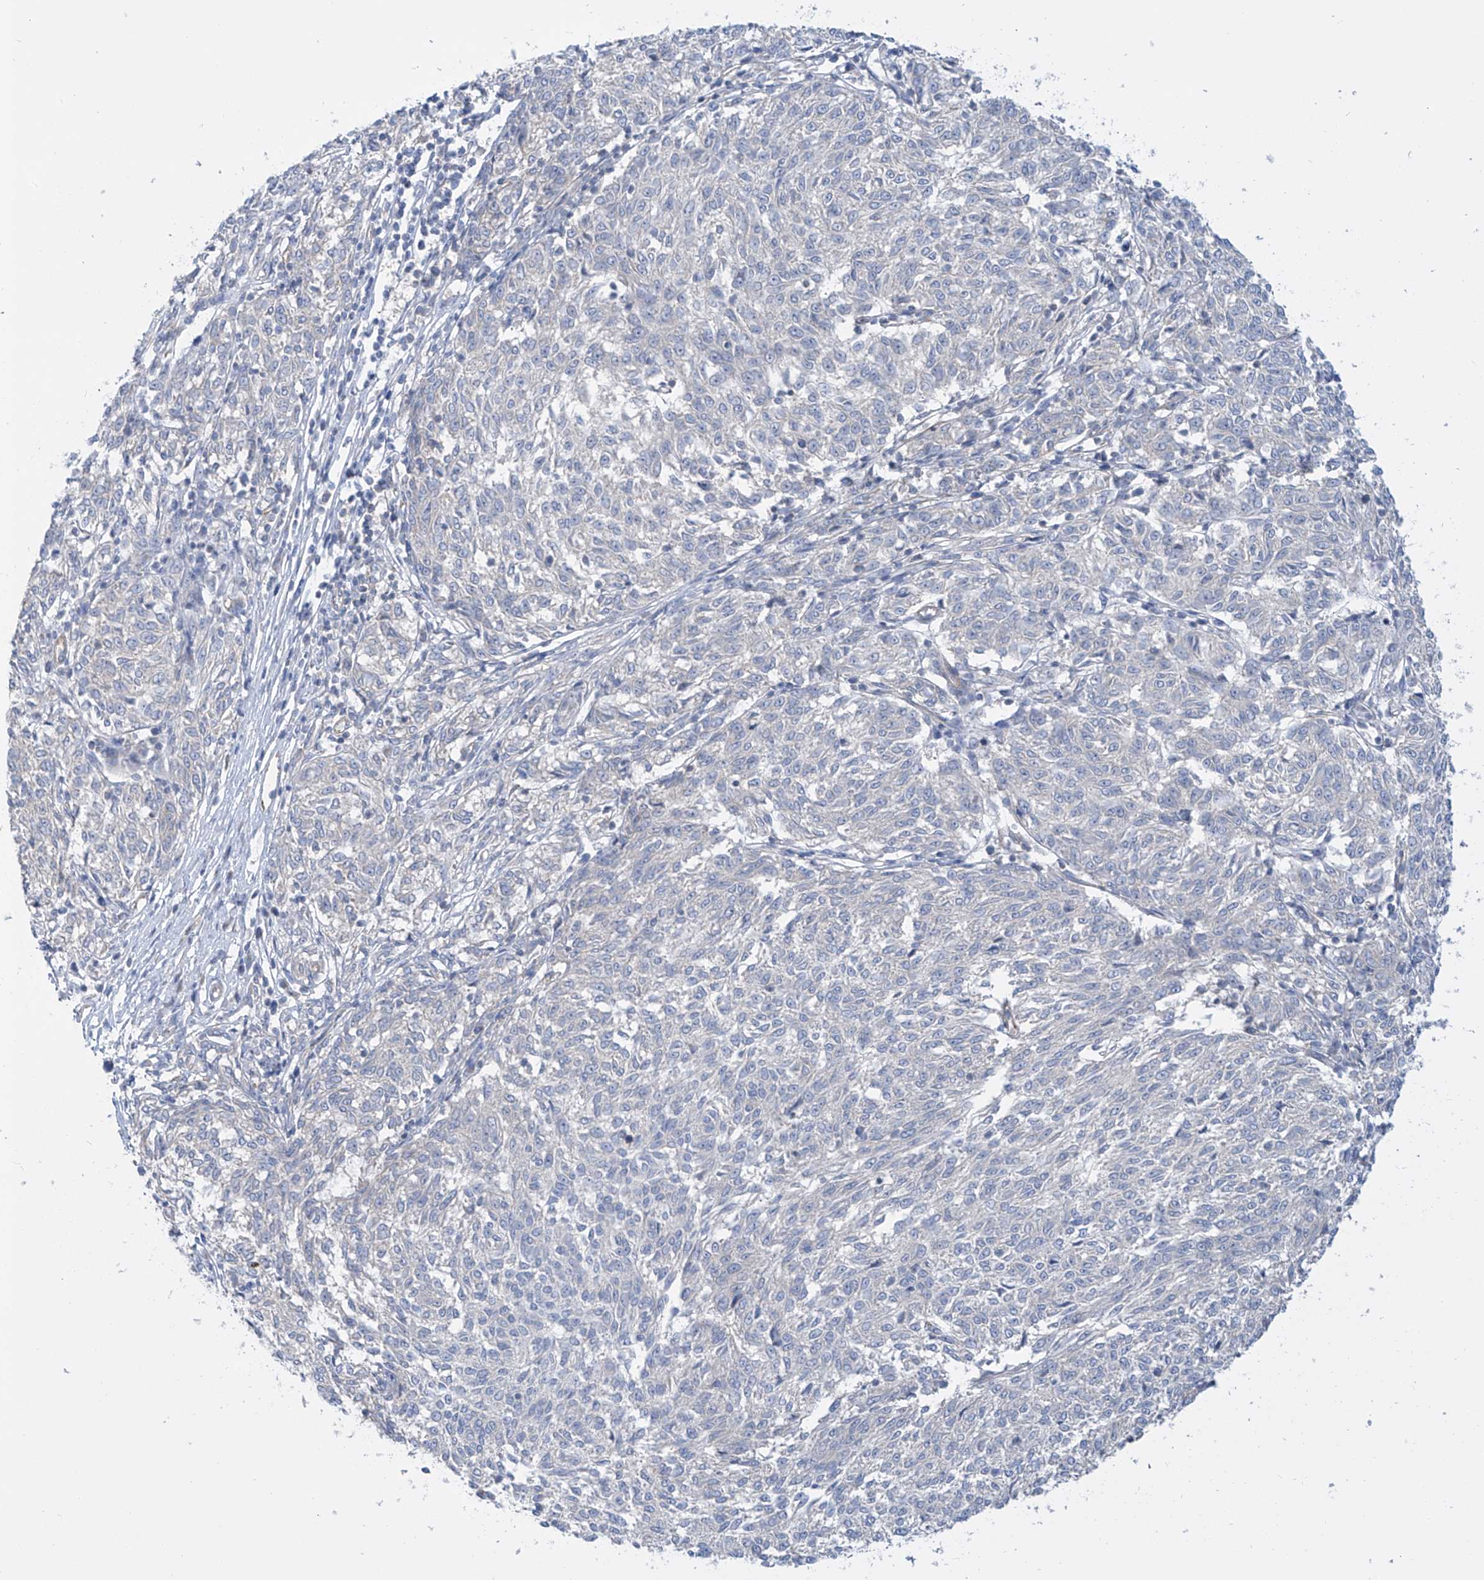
{"staining": {"intensity": "negative", "quantity": "none", "location": "none"}, "tissue": "melanoma", "cell_type": "Tumor cells", "image_type": "cancer", "snomed": [{"axis": "morphology", "description": "Malignant melanoma, NOS"}, {"axis": "topography", "description": "Skin"}], "caption": "A histopathology image of malignant melanoma stained for a protein displays no brown staining in tumor cells.", "gene": "TMEM209", "patient": {"sex": "female", "age": 72}}